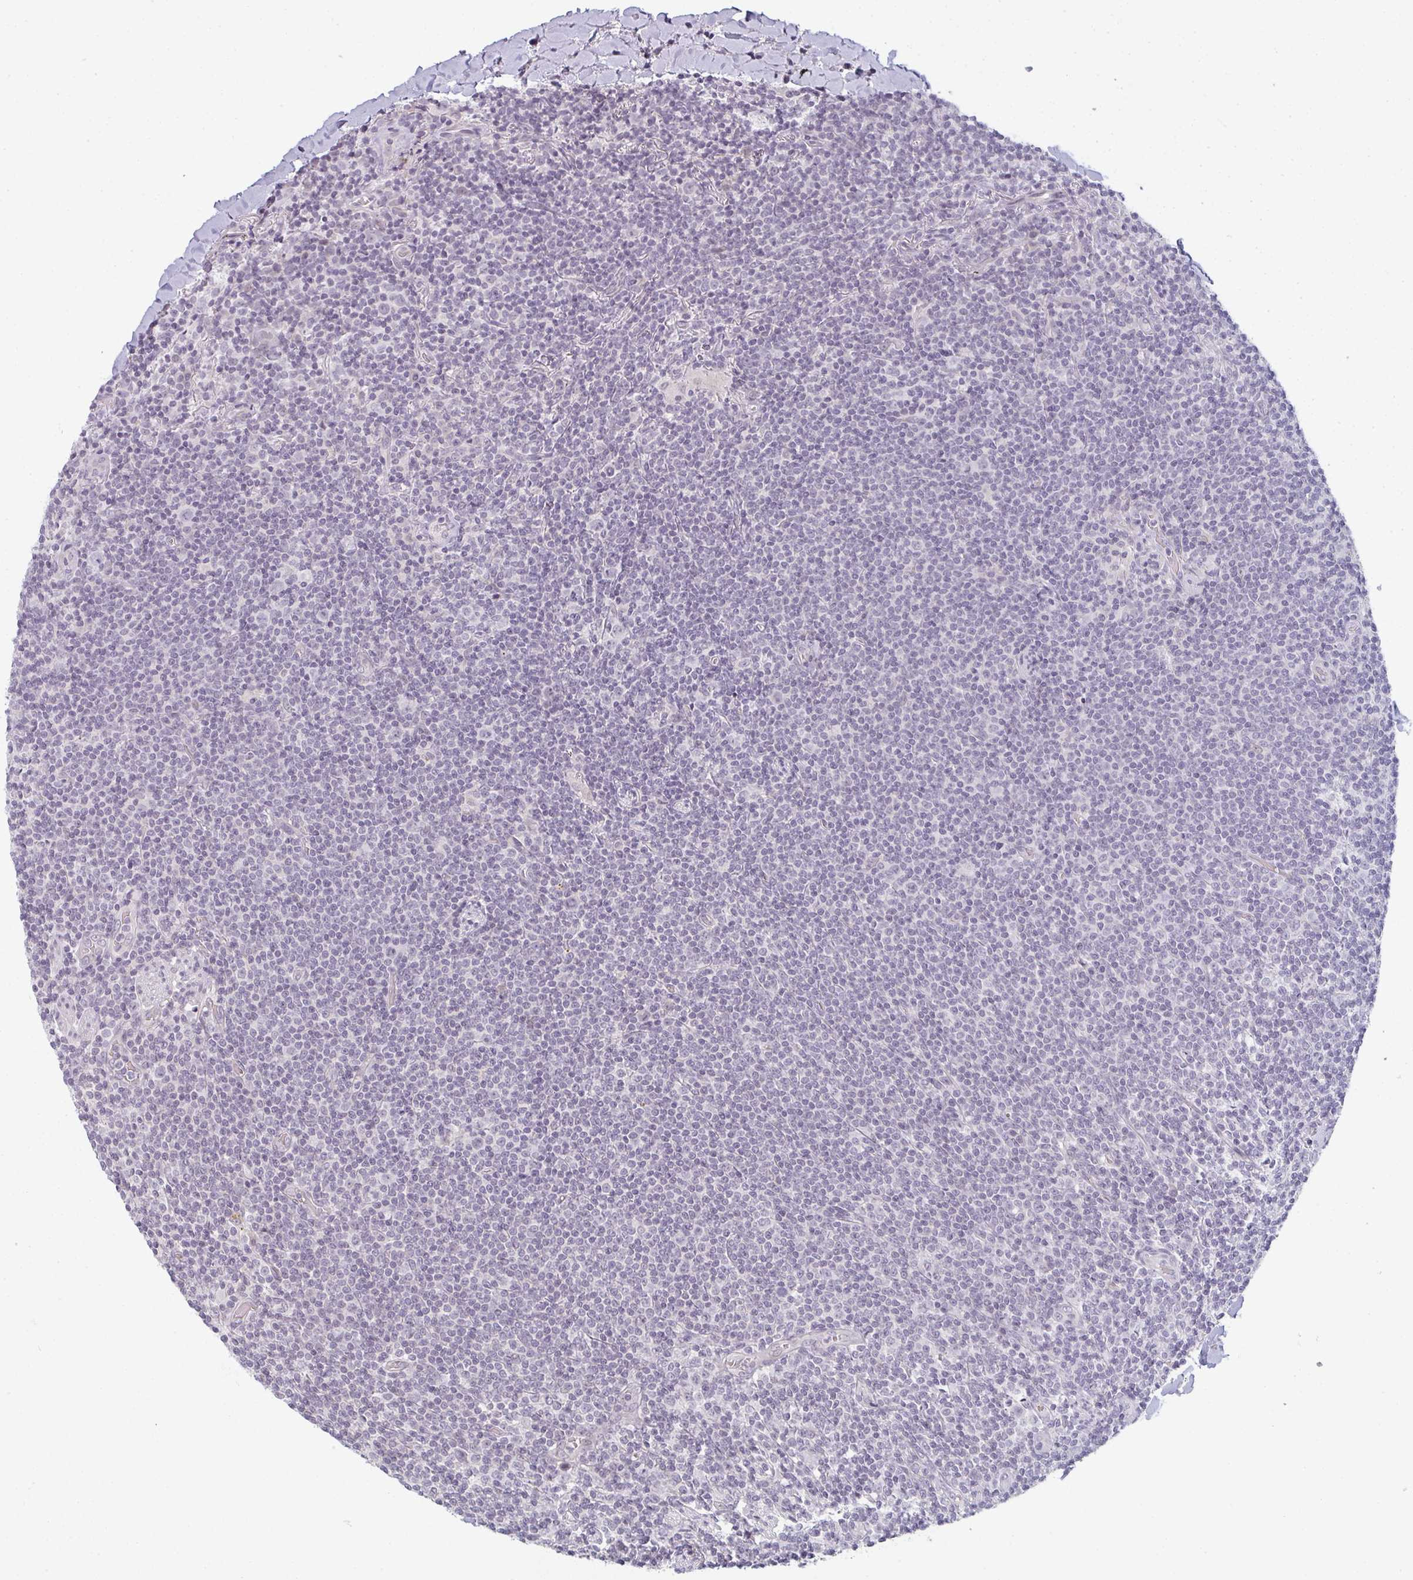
{"staining": {"intensity": "negative", "quantity": "none", "location": "none"}, "tissue": "lymphoma", "cell_type": "Tumor cells", "image_type": "cancer", "snomed": [{"axis": "morphology", "description": "Malignant lymphoma, non-Hodgkin's type, Low grade"}, {"axis": "topography", "description": "Lung"}], "caption": "IHC of human lymphoma displays no expression in tumor cells.", "gene": "RBBP6", "patient": {"sex": "female", "age": 71}}